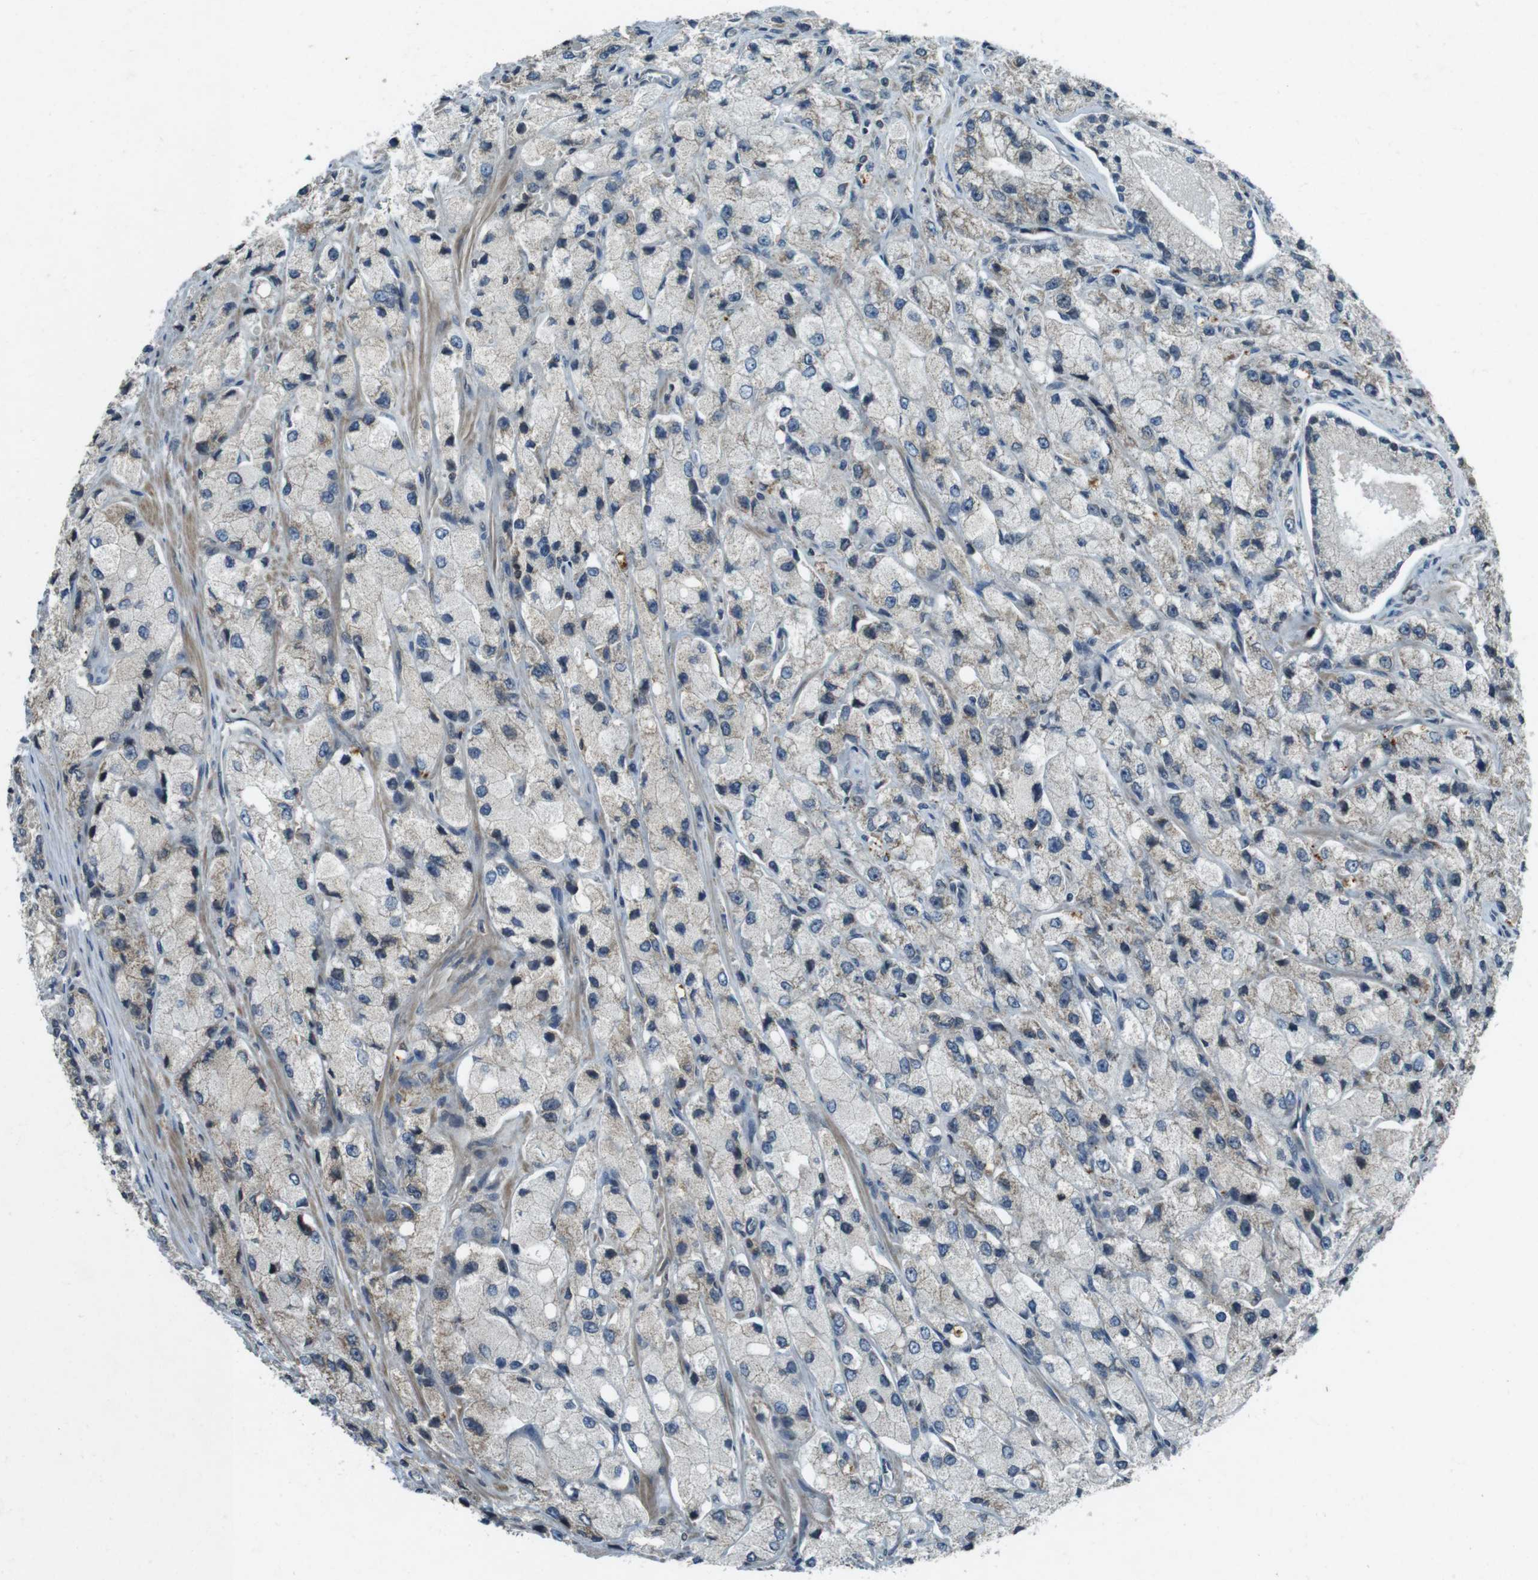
{"staining": {"intensity": "weak", "quantity": "25%-75%", "location": "cytoplasmic/membranous"}, "tissue": "prostate cancer", "cell_type": "Tumor cells", "image_type": "cancer", "snomed": [{"axis": "morphology", "description": "Adenocarcinoma, High grade"}, {"axis": "topography", "description": "Prostate"}], "caption": "Prostate cancer stained with immunohistochemistry exhibits weak cytoplasmic/membranous expression in approximately 25%-75% of tumor cells.", "gene": "ZYX", "patient": {"sex": "male", "age": 58}}